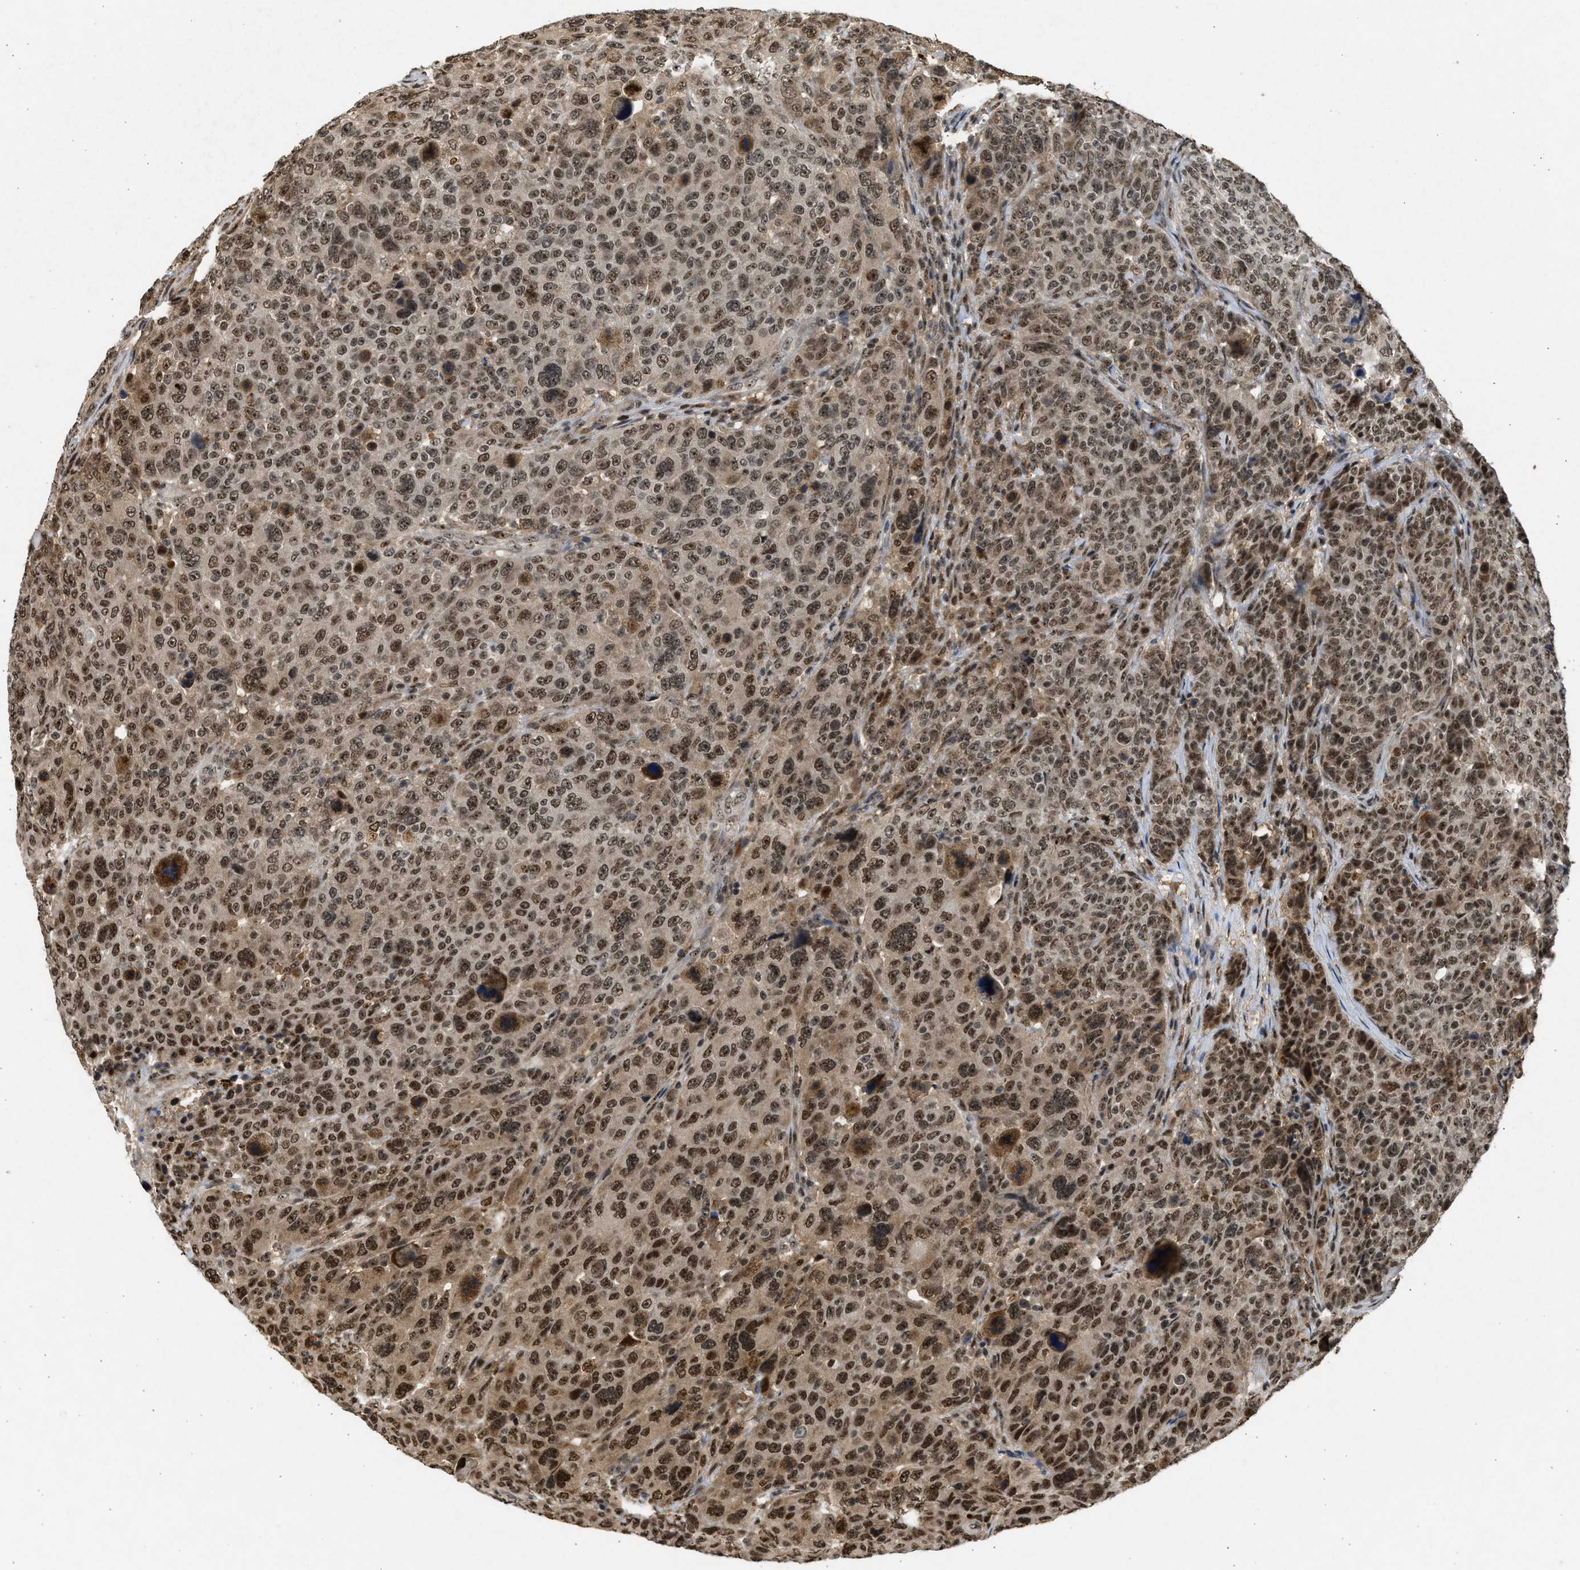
{"staining": {"intensity": "strong", "quantity": ">75%", "location": "cytoplasmic/membranous,nuclear"}, "tissue": "breast cancer", "cell_type": "Tumor cells", "image_type": "cancer", "snomed": [{"axis": "morphology", "description": "Duct carcinoma"}, {"axis": "topography", "description": "Breast"}], "caption": "Immunohistochemical staining of breast infiltrating ductal carcinoma reveals high levels of strong cytoplasmic/membranous and nuclear expression in approximately >75% of tumor cells.", "gene": "TFDP2", "patient": {"sex": "female", "age": 37}}